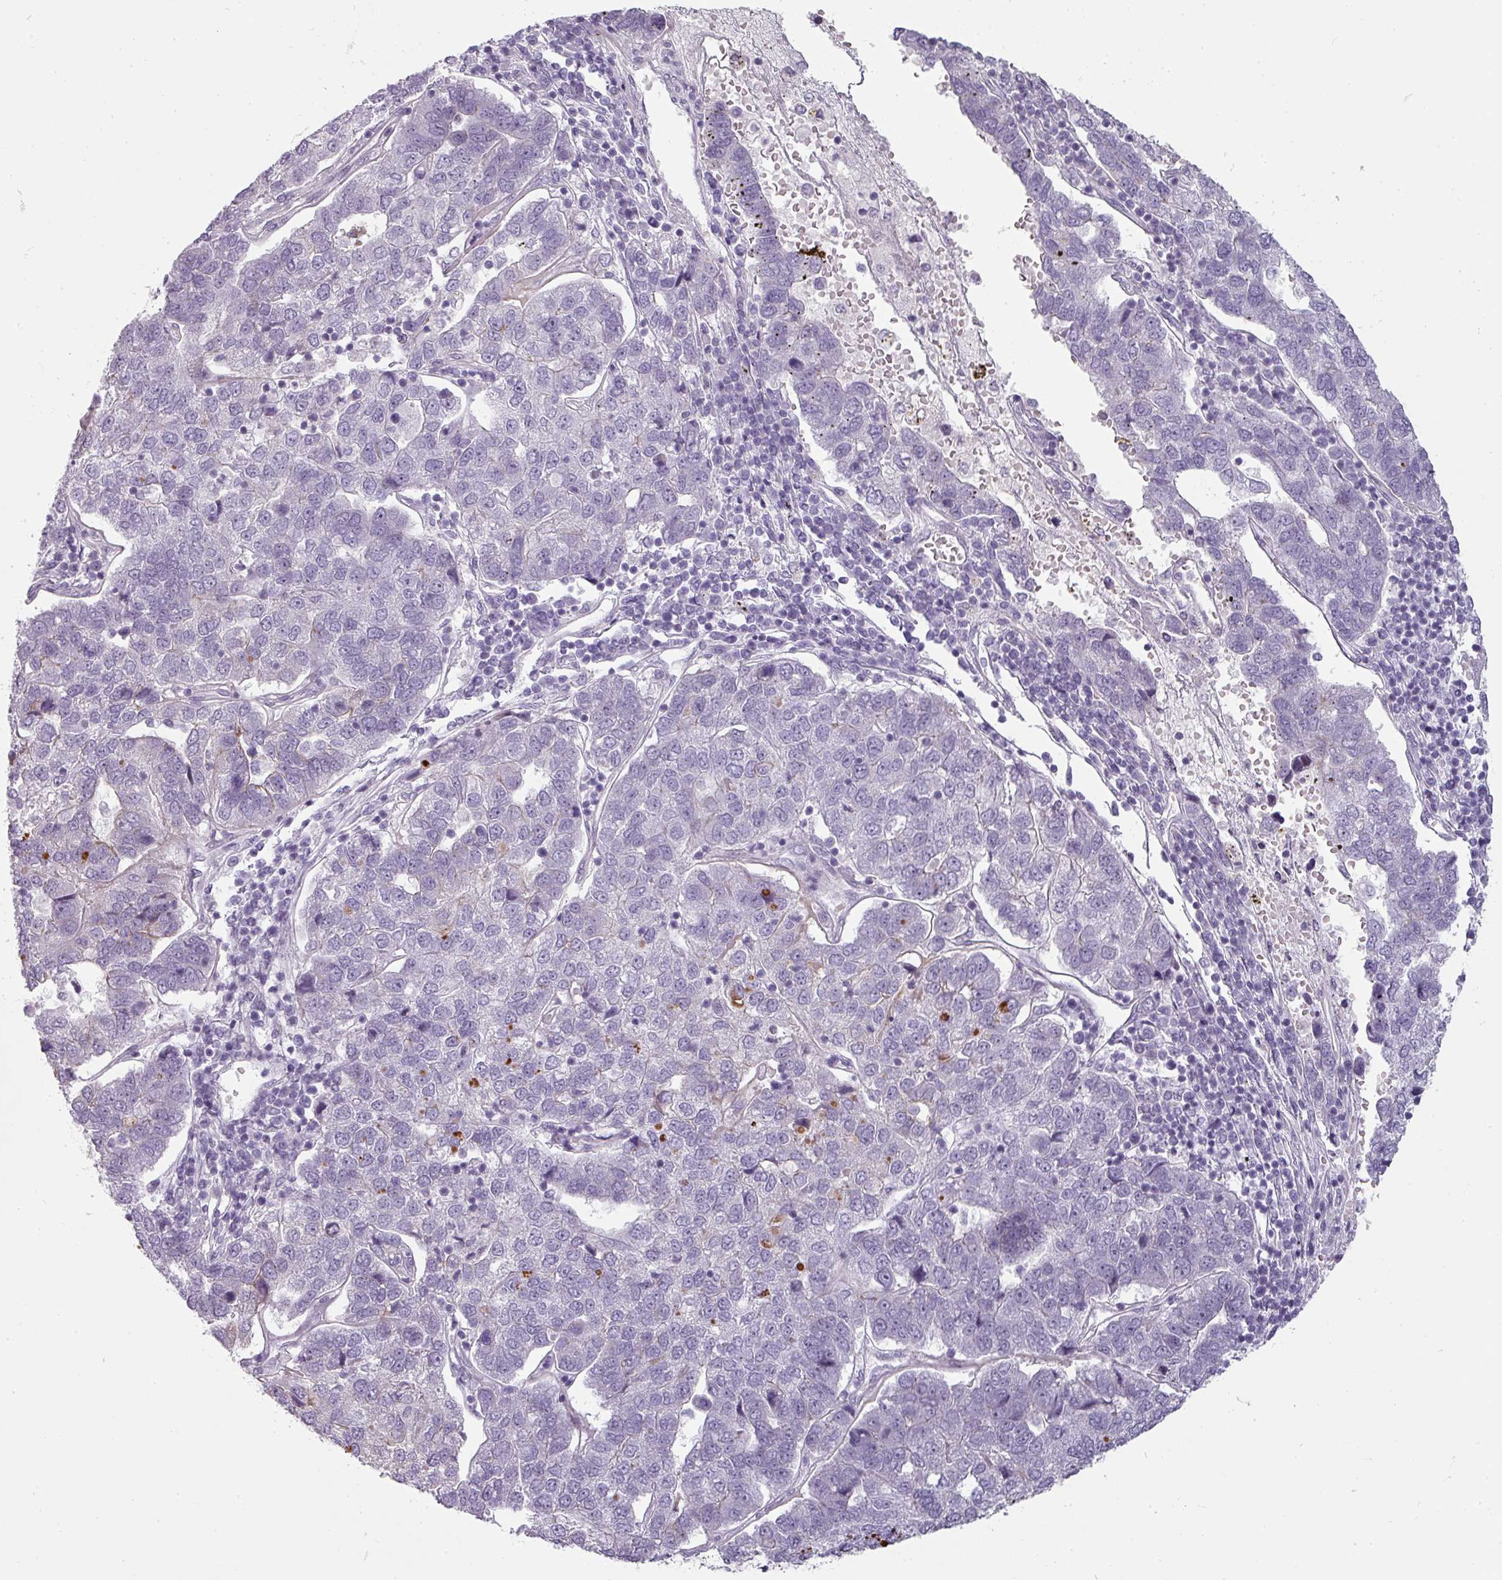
{"staining": {"intensity": "negative", "quantity": "none", "location": "none"}, "tissue": "pancreatic cancer", "cell_type": "Tumor cells", "image_type": "cancer", "snomed": [{"axis": "morphology", "description": "Adenocarcinoma, NOS"}, {"axis": "topography", "description": "Pancreas"}], "caption": "Immunohistochemistry image of pancreatic cancer (adenocarcinoma) stained for a protein (brown), which reveals no staining in tumor cells.", "gene": "CHRDL1", "patient": {"sex": "female", "age": 61}}